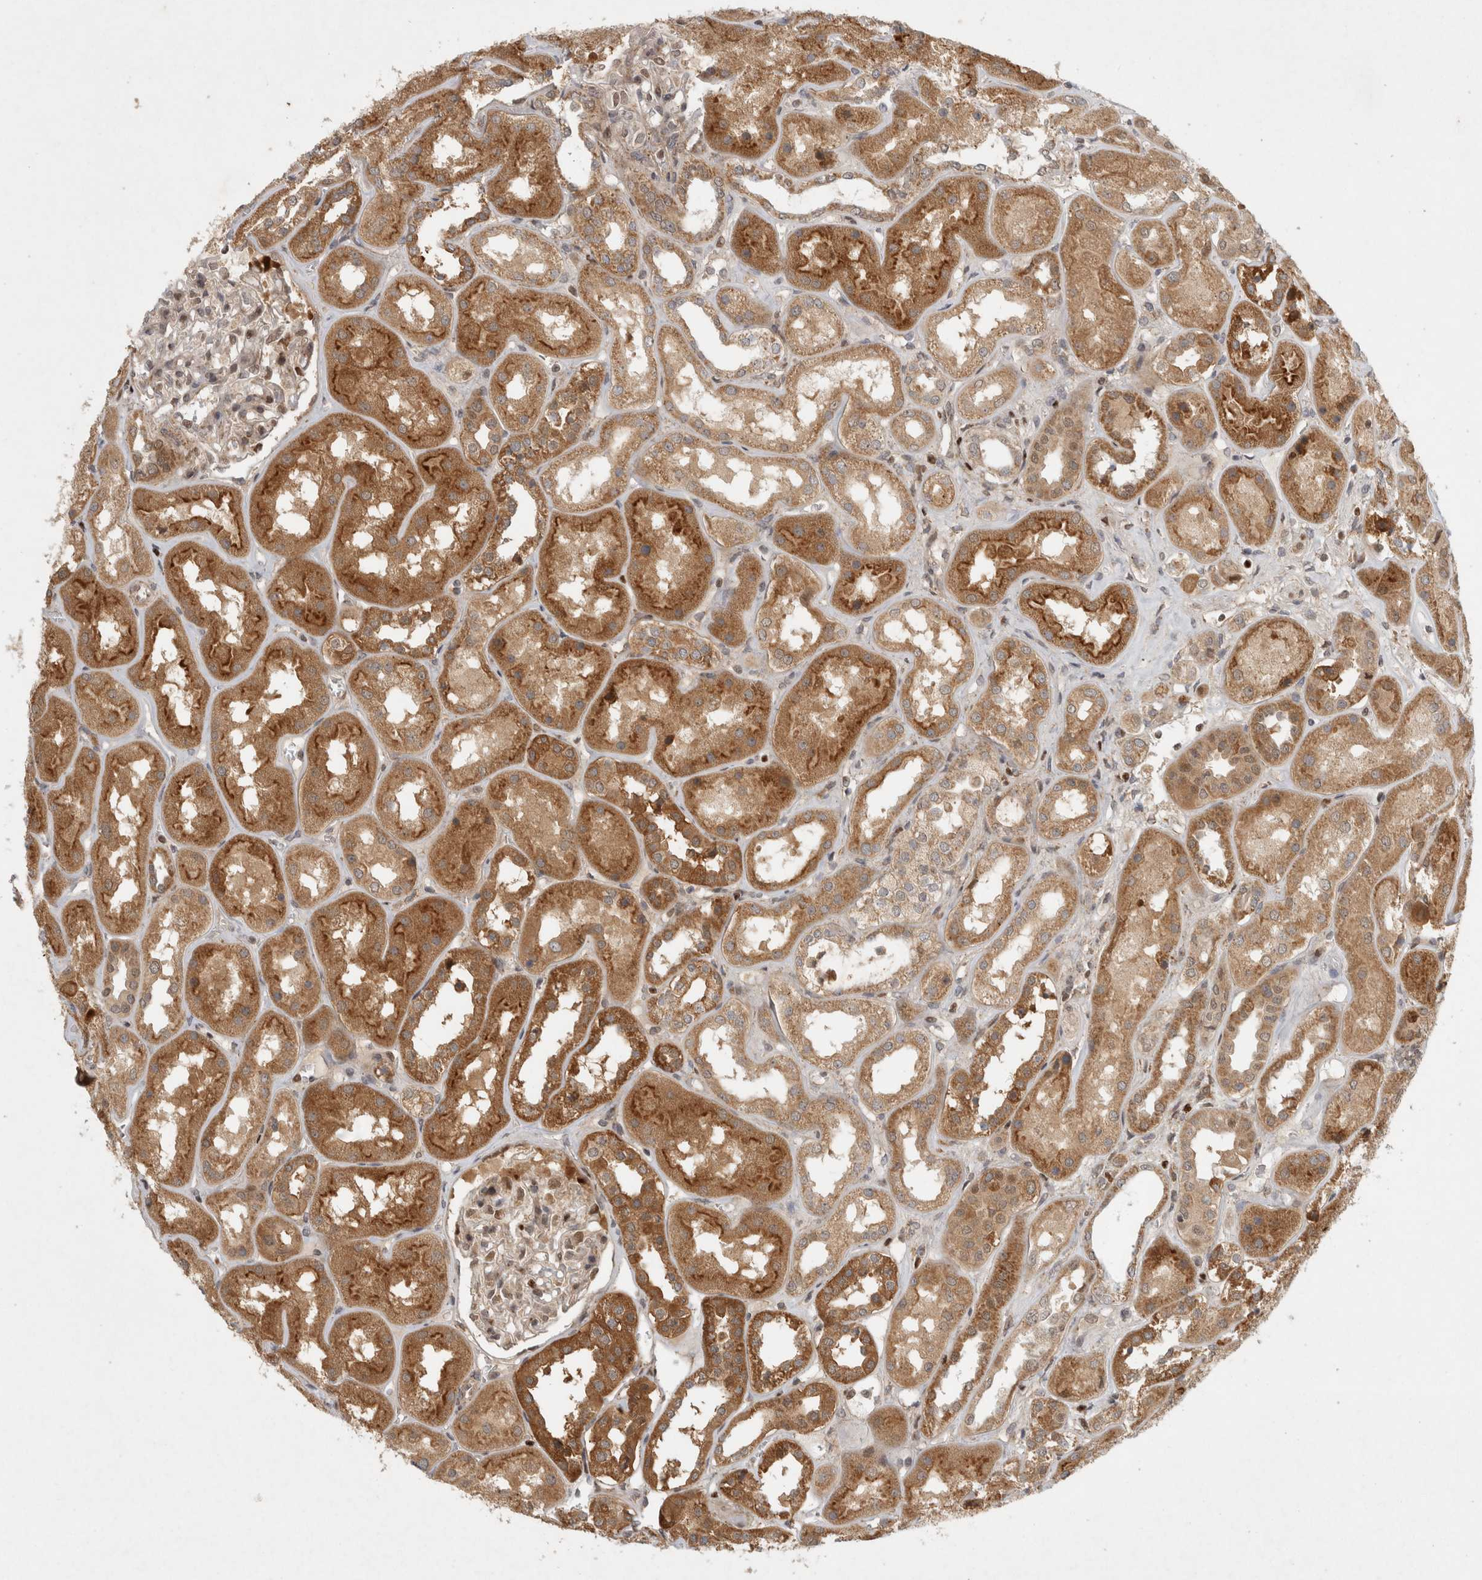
{"staining": {"intensity": "weak", "quantity": "25%-75%", "location": "cytoplasmic/membranous,nuclear"}, "tissue": "kidney", "cell_type": "Cells in glomeruli", "image_type": "normal", "snomed": [{"axis": "morphology", "description": "Normal tissue, NOS"}, {"axis": "topography", "description": "Kidney"}], "caption": "Immunohistochemical staining of benign human kidney reveals 25%-75% levels of weak cytoplasmic/membranous,nuclear protein staining in approximately 25%-75% of cells in glomeruli. Nuclei are stained in blue.", "gene": "KDM8", "patient": {"sex": "male", "age": 70}}